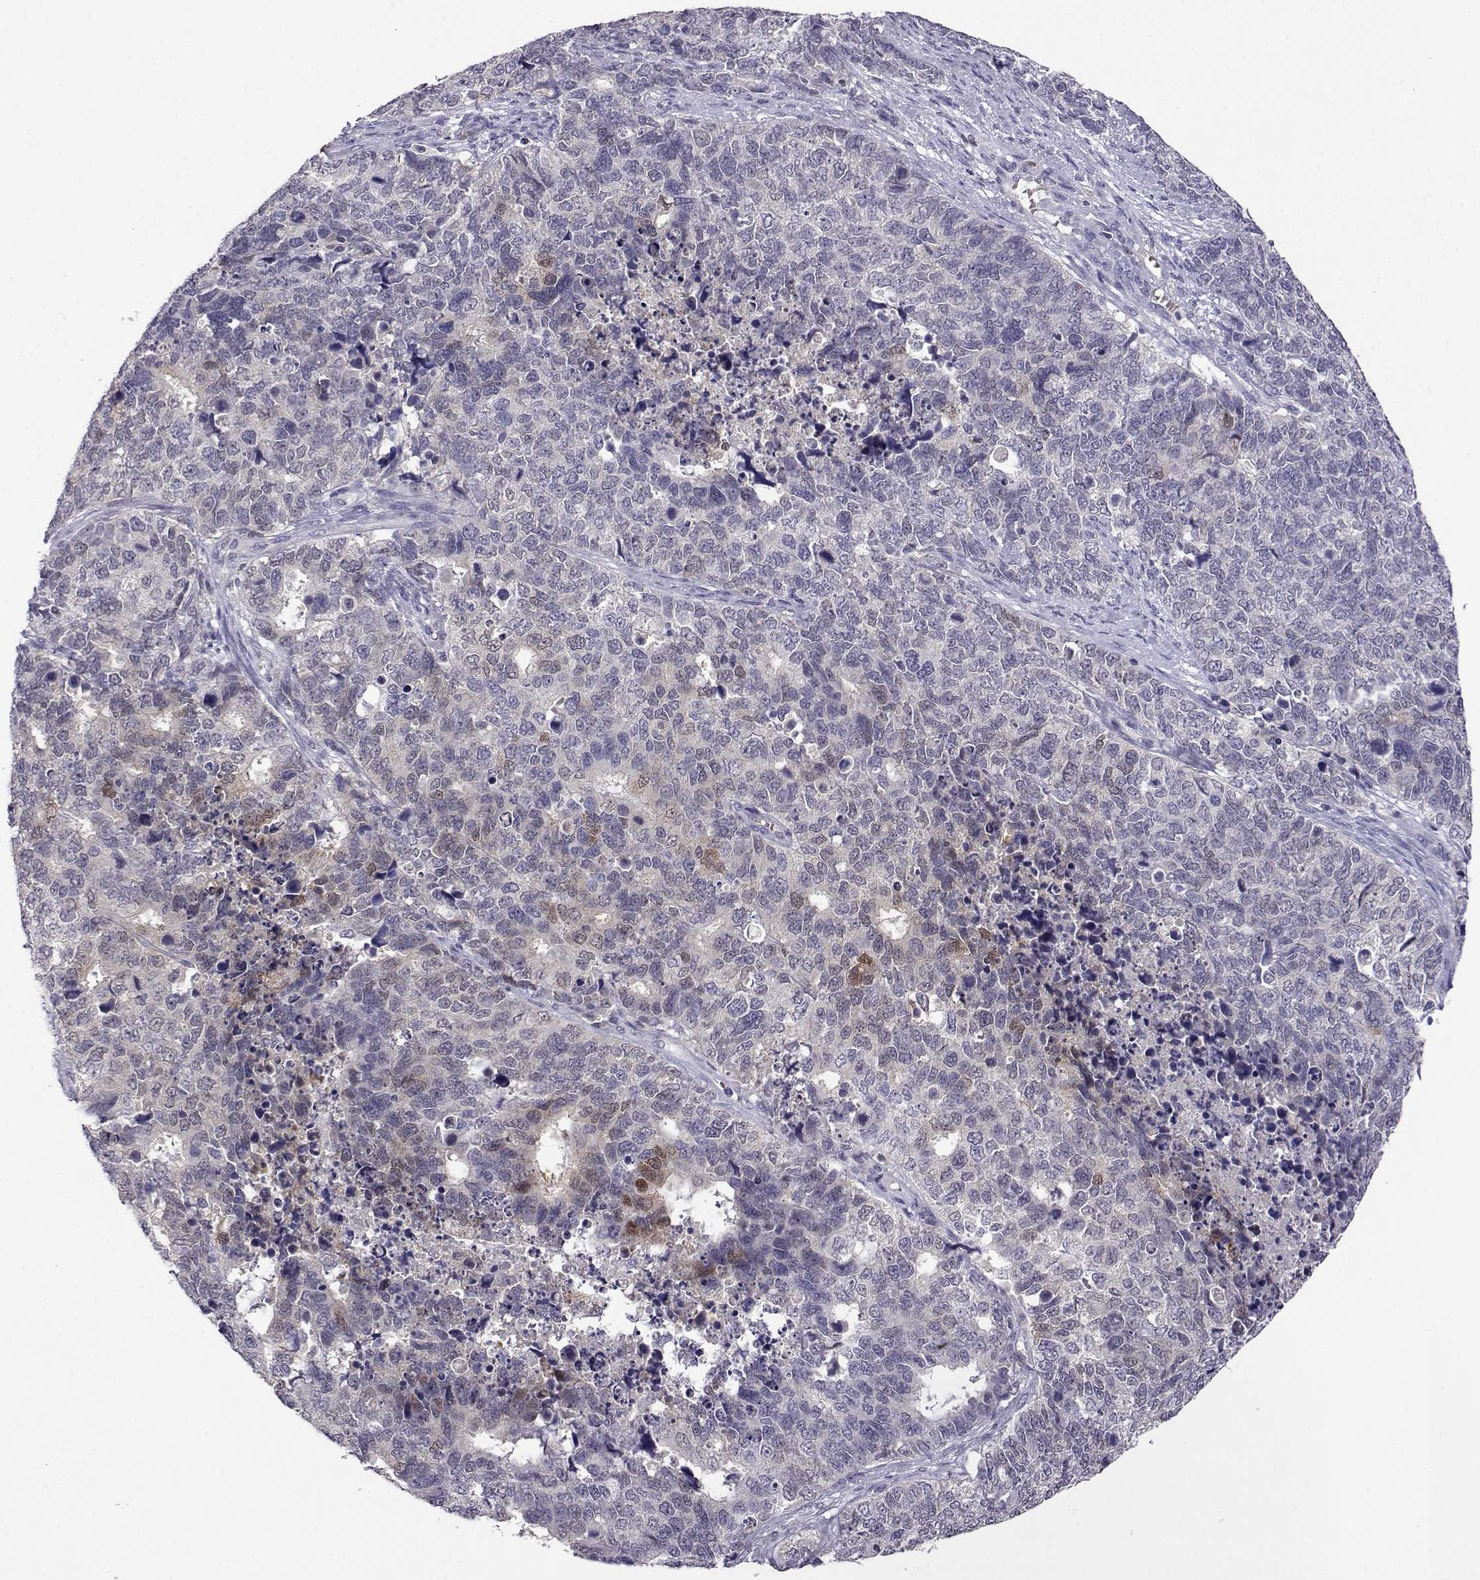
{"staining": {"intensity": "negative", "quantity": "none", "location": "none"}, "tissue": "cervical cancer", "cell_type": "Tumor cells", "image_type": "cancer", "snomed": [{"axis": "morphology", "description": "Squamous cell carcinoma, NOS"}, {"axis": "topography", "description": "Cervix"}], "caption": "Immunohistochemistry (IHC) histopathology image of neoplastic tissue: cervical cancer stained with DAB shows no significant protein staining in tumor cells.", "gene": "AKR1B1", "patient": {"sex": "female", "age": 63}}